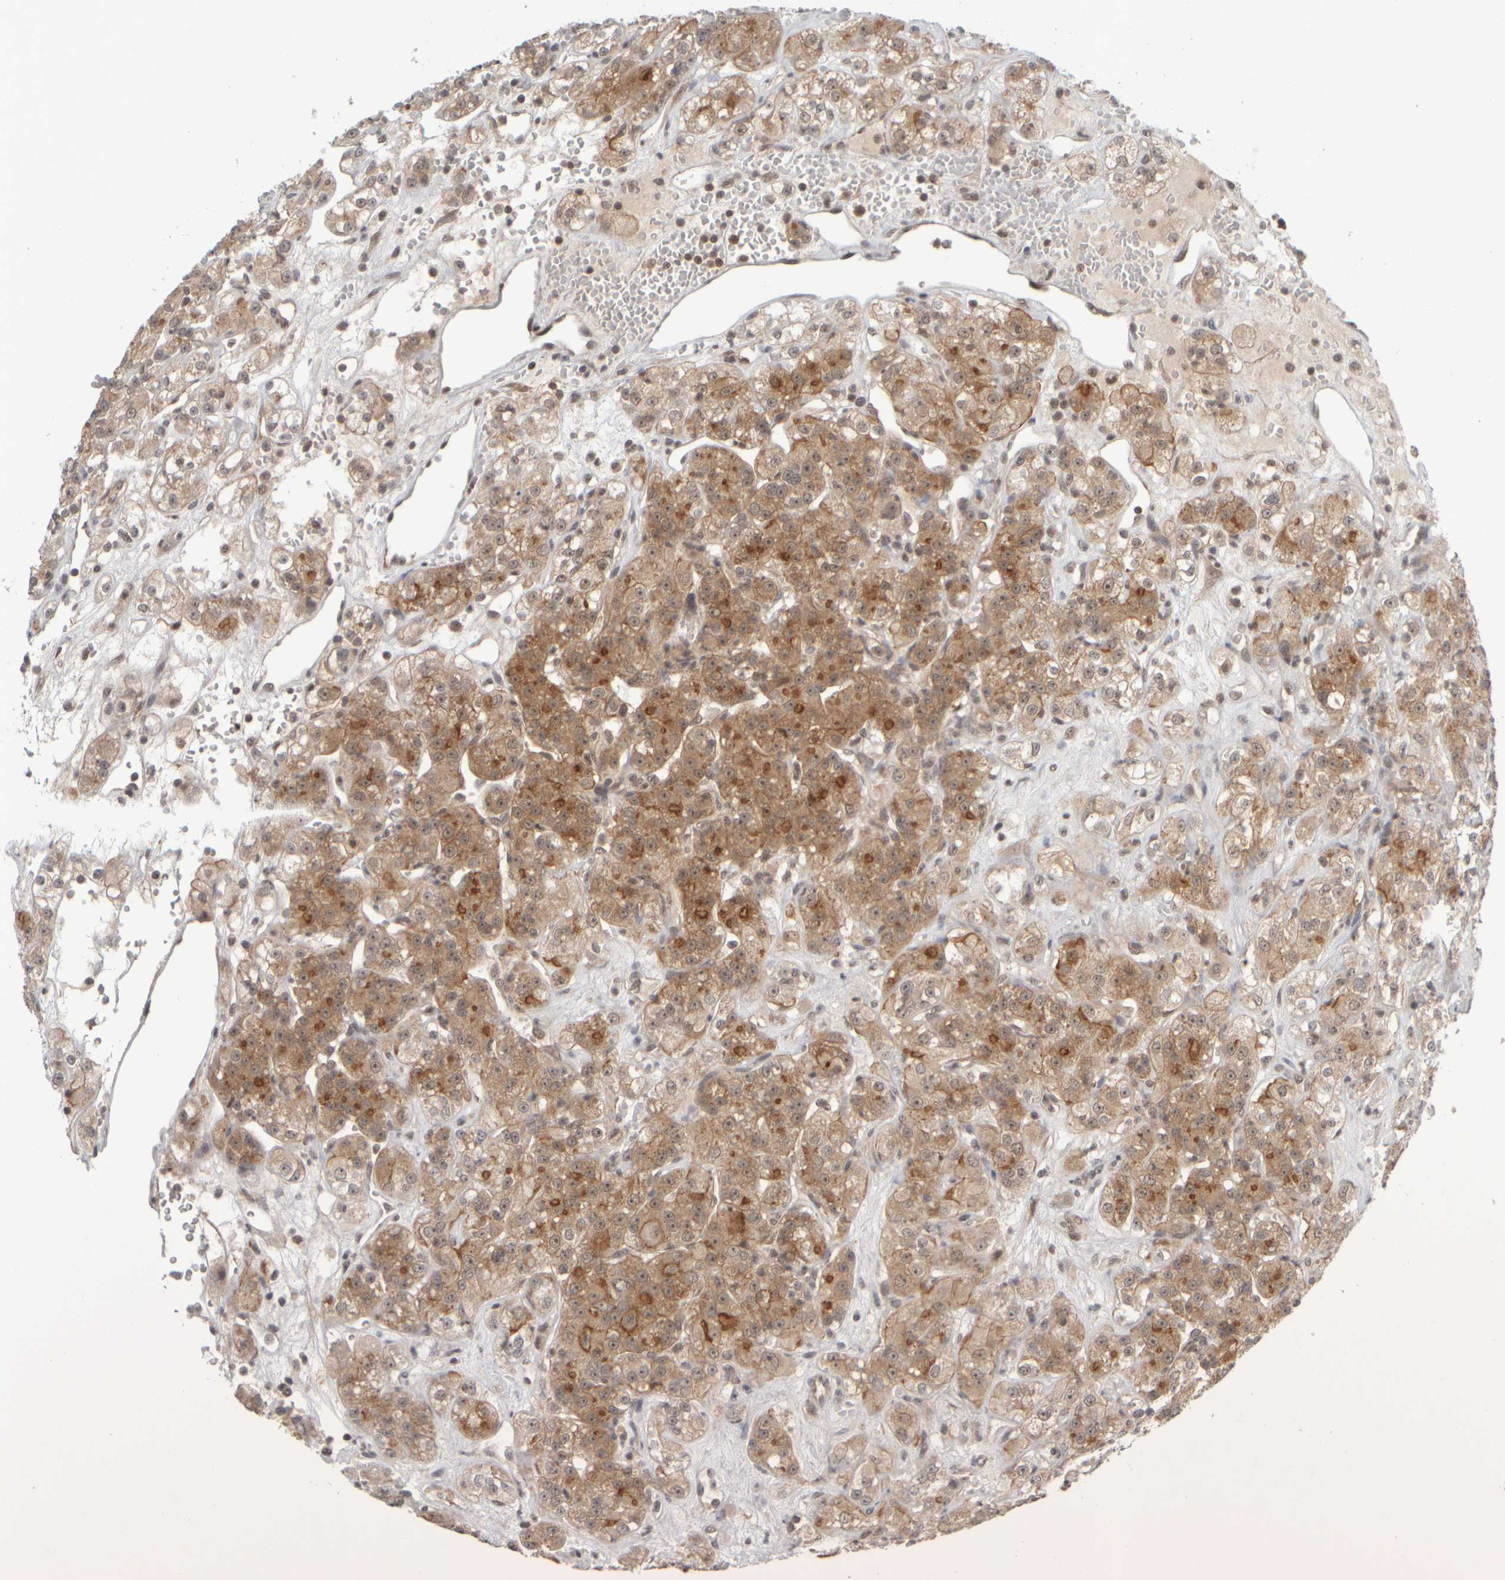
{"staining": {"intensity": "moderate", "quantity": "25%-75%", "location": "cytoplasmic/membranous"}, "tissue": "renal cancer", "cell_type": "Tumor cells", "image_type": "cancer", "snomed": [{"axis": "morphology", "description": "Normal tissue, NOS"}, {"axis": "morphology", "description": "Adenocarcinoma, NOS"}, {"axis": "topography", "description": "Kidney"}], "caption": "Protein staining demonstrates moderate cytoplasmic/membranous expression in about 25%-75% of tumor cells in adenocarcinoma (renal). (Stains: DAB (3,3'-diaminobenzidine) in brown, nuclei in blue, Microscopy: brightfield microscopy at high magnification).", "gene": "SYNRG", "patient": {"sex": "male", "age": 61}}